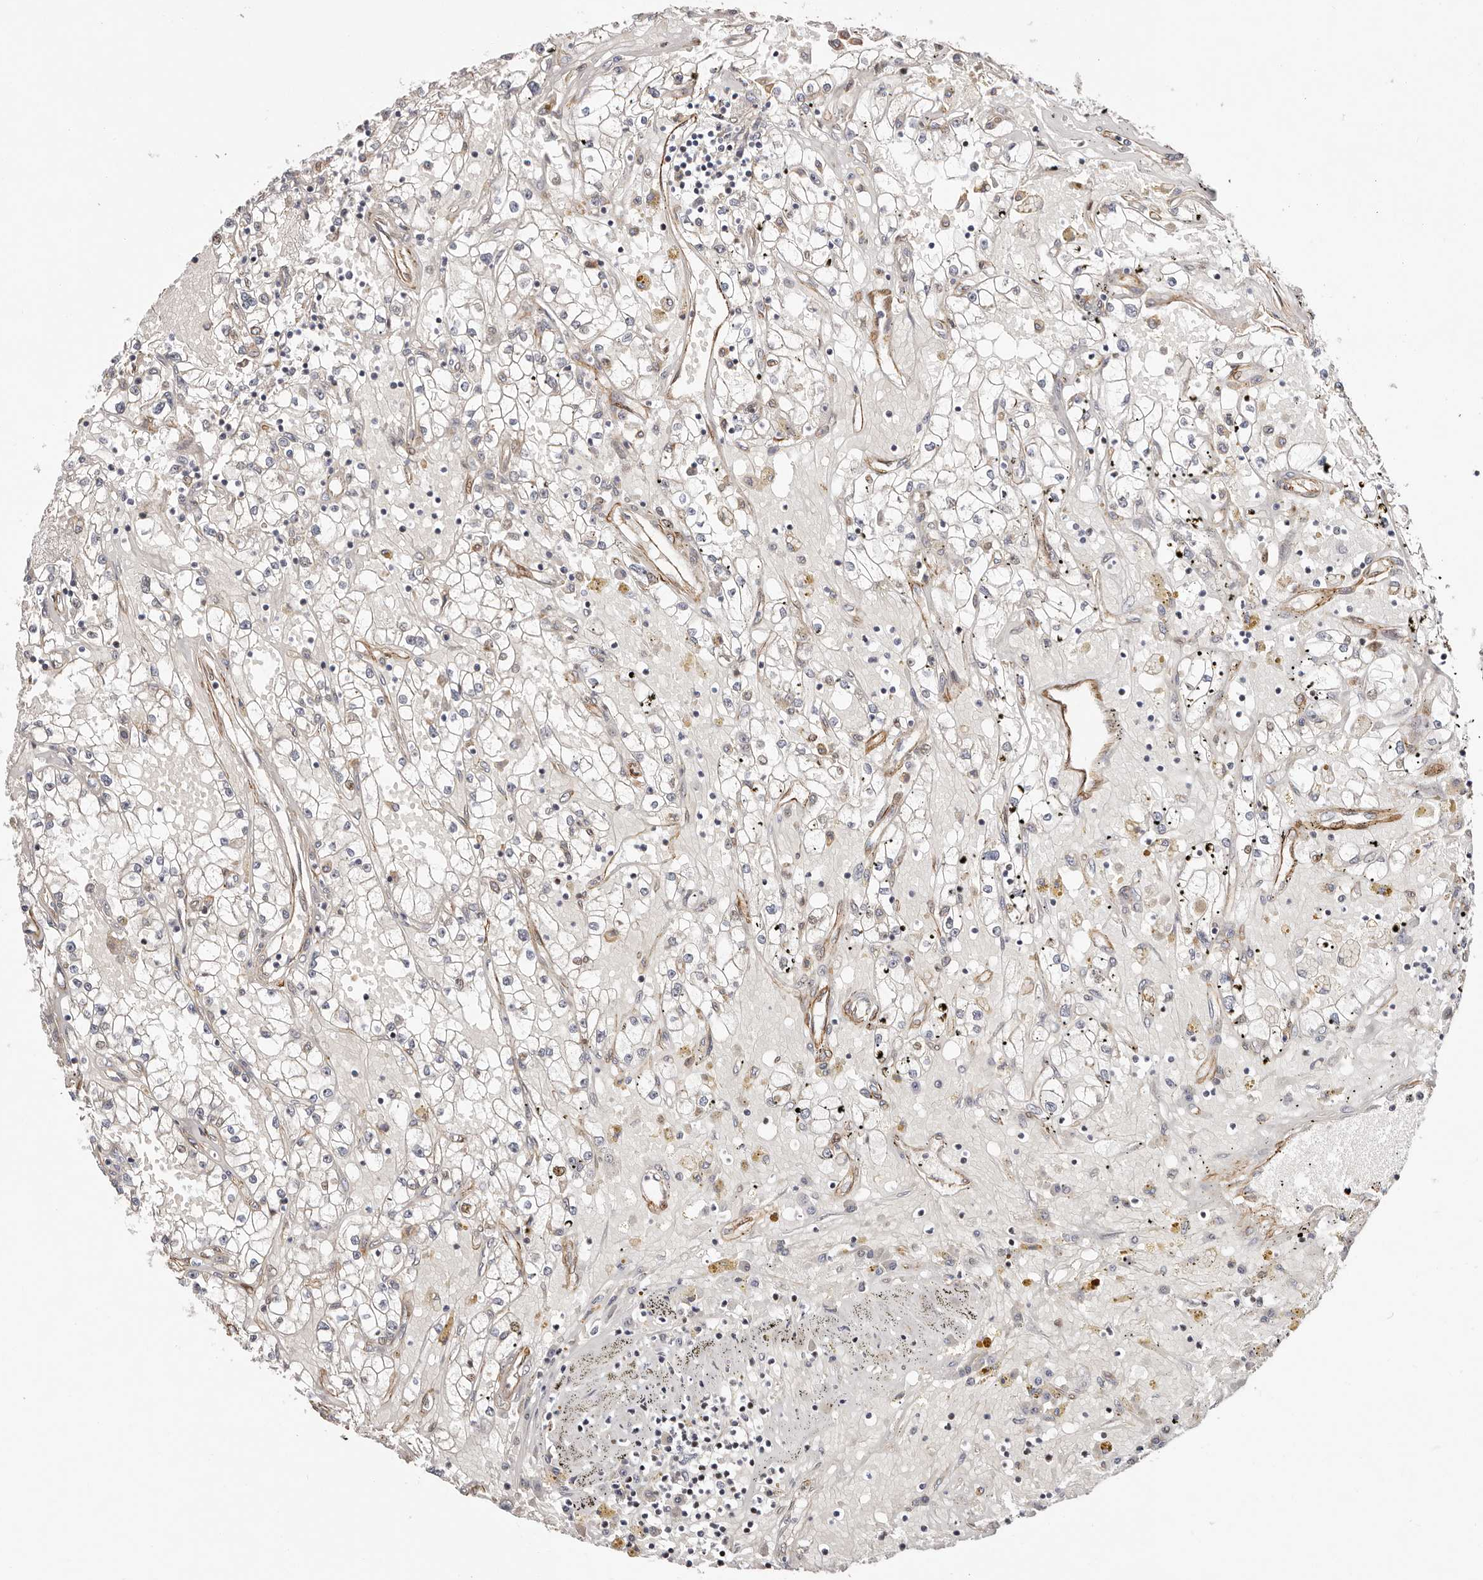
{"staining": {"intensity": "moderate", "quantity": "<25%", "location": "nuclear"}, "tissue": "renal cancer", "cell_type": "Tumor cells", "image_type": "cancer", "snomed": [{"axis": "morphology", "description": "Adenocarcinoma, NOS"}, {"axis": "topography", "description": "Kidney"}], "caption": "Protein staining demonstrates moderate nuclear staining in approximately <25% of tumor cells in renal adenocarcinoma. The staining is performed using DAB (3,3'-diaminobenzidine) brown chromogen to label protein expression. The nuclei are counter-stained blue using hematoxylin.", "gene": "EPHX3", "patient": {"sex": "male", "age": 56}}